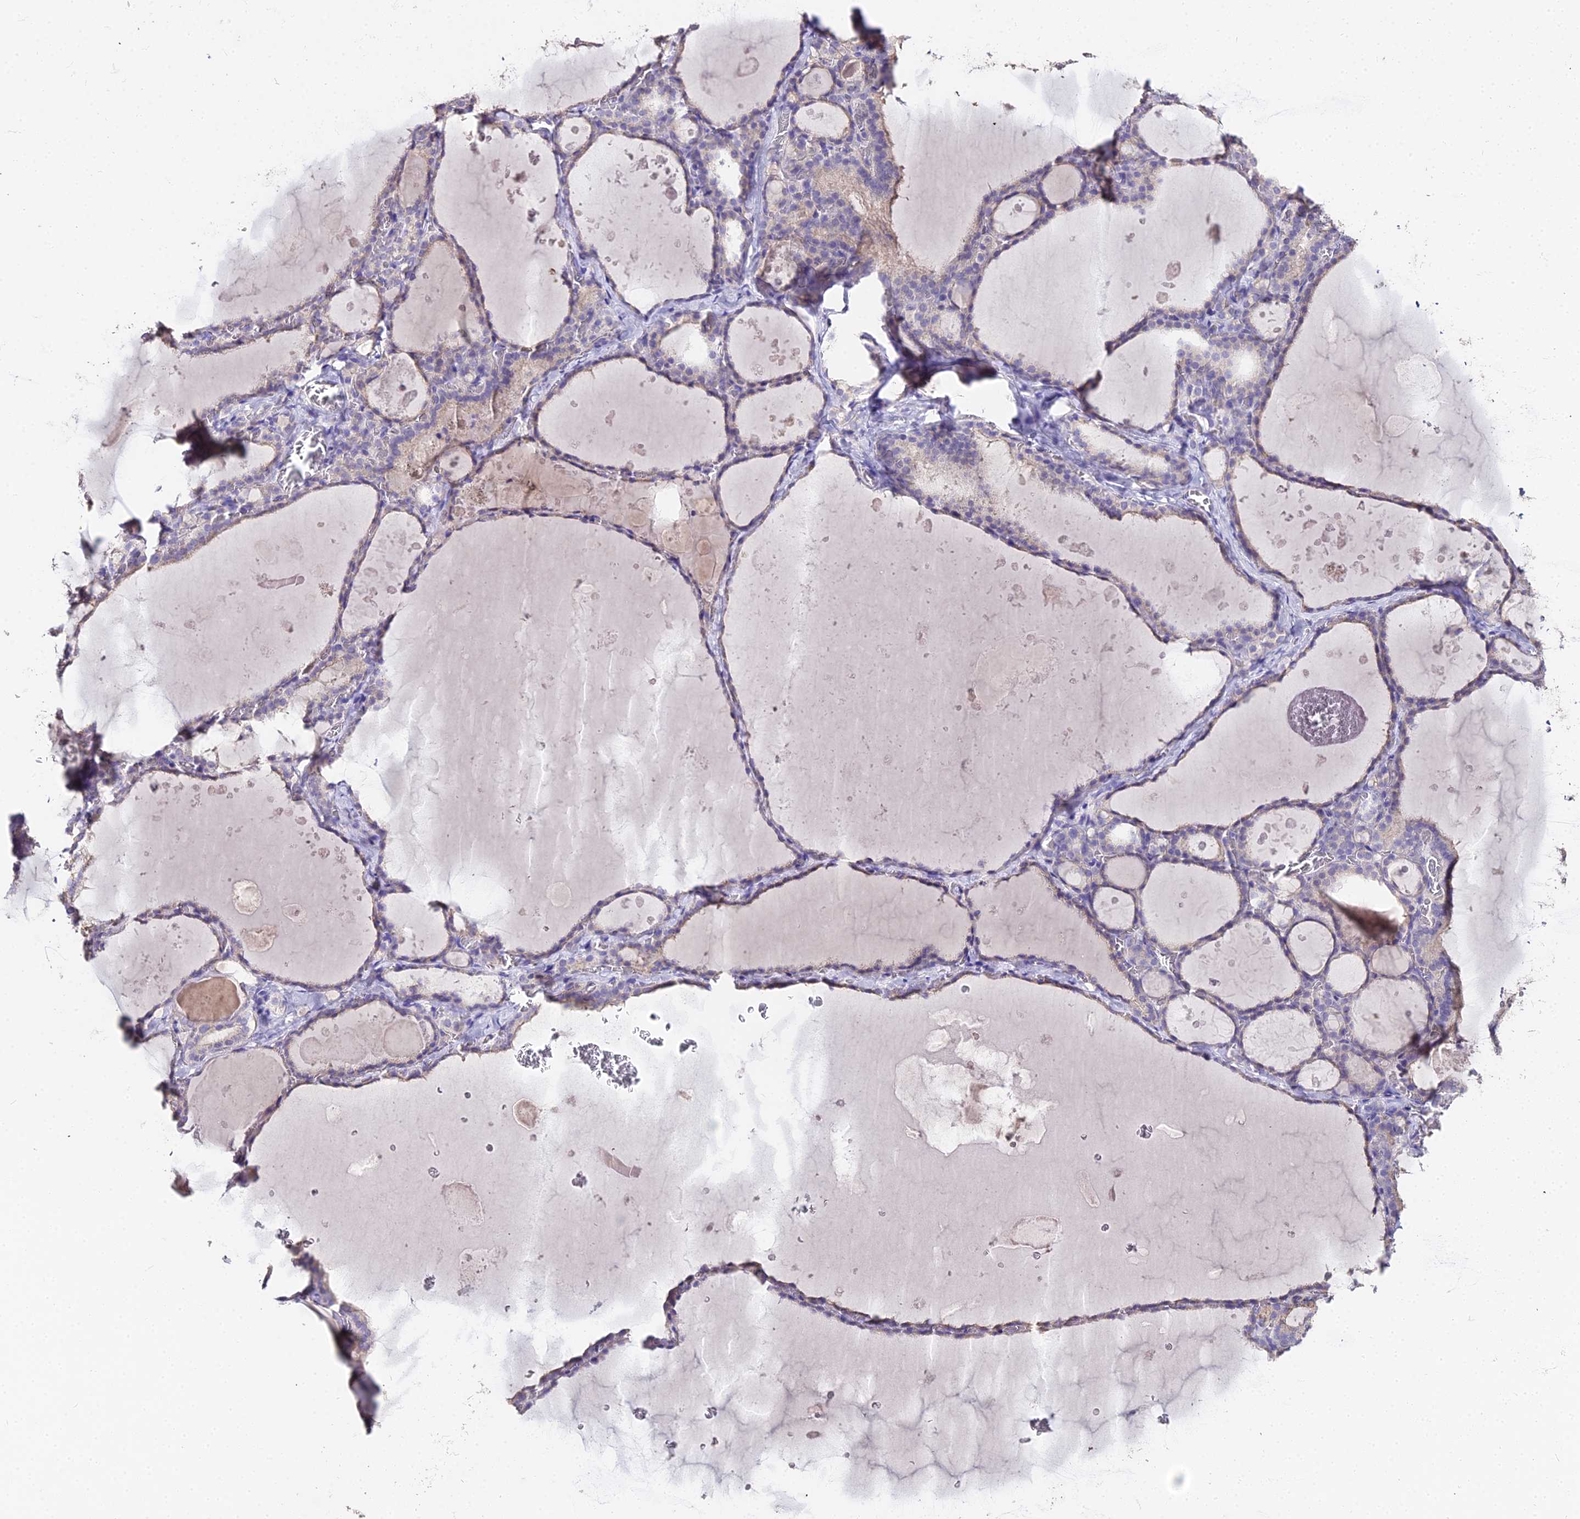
{"staining": {"intensity": "negative", "quantity": "none", "location": "none"}, "tissue": "thyroid gland", "cell_type": "Glandular cells", "image_type": "normal", "snomed": [{"axis": "morphology", "description": "Normal tissue, NOS"}, {"axis": "topography", "description": "Thyroid gland"}], "caption": "The photomicrograph shows no significant positivity in glandular cells of thyroid gland. (Immunohistochemistry (ihc), brightfield microscopy, high magnification).", "gene": "GLYAT", "patient": {"sex": "male", "age": 56}}